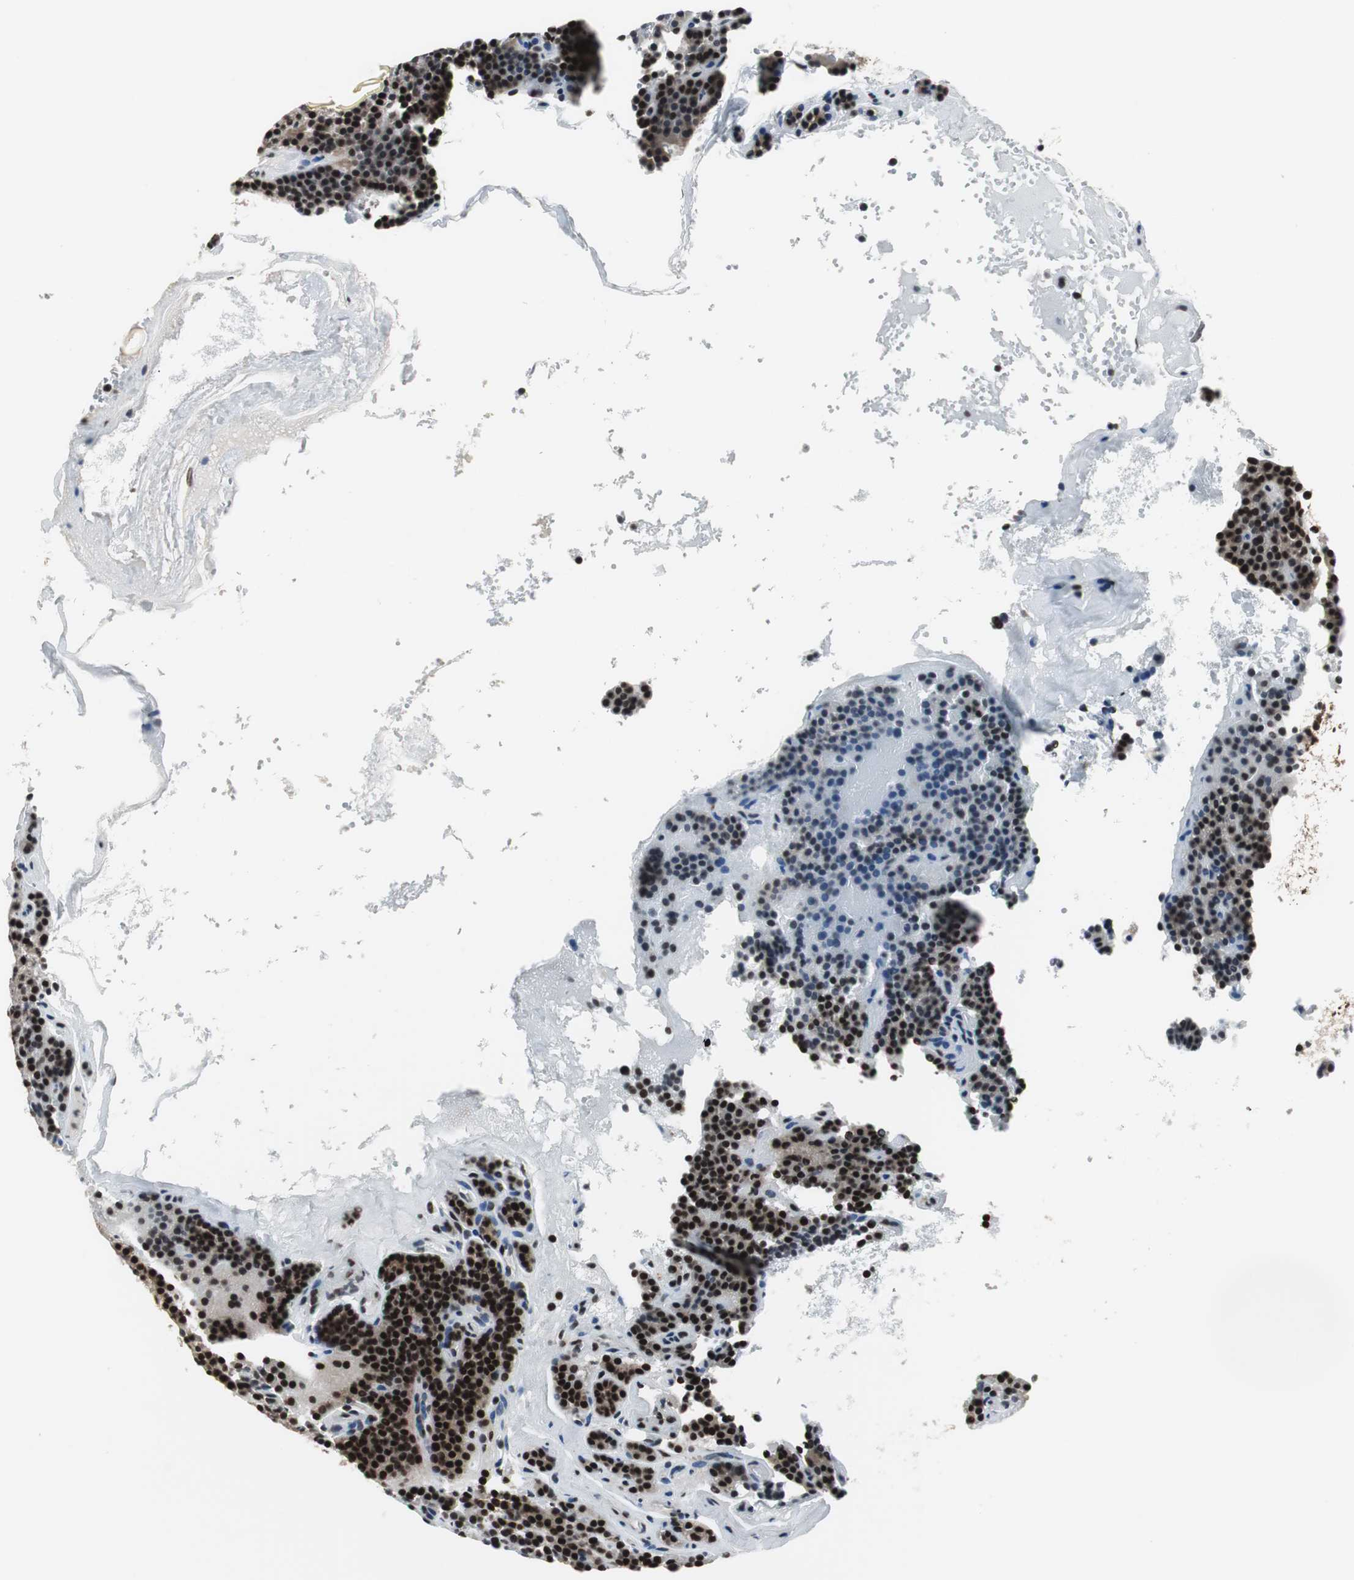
{"staining": {"intensity": "strong", "quantity": "25%-75%", "location": "nuclear"}, "tissue": "parathyroid gland", "cell_type": "Glandular cells", "image_type": "normal", "snomed": [{"axis": "morphology", "description": "Normal tissue, NOS"}, {"axis": "topography", "description": "Parathyroid gland"}], "caption": "Glandular cells exhibit high levels of strong nuclear expression in about 25%-75% of cells in benign parathyroid gland.", "gene": "CDK9", "patient": {"sex": "male", "age": 66}}